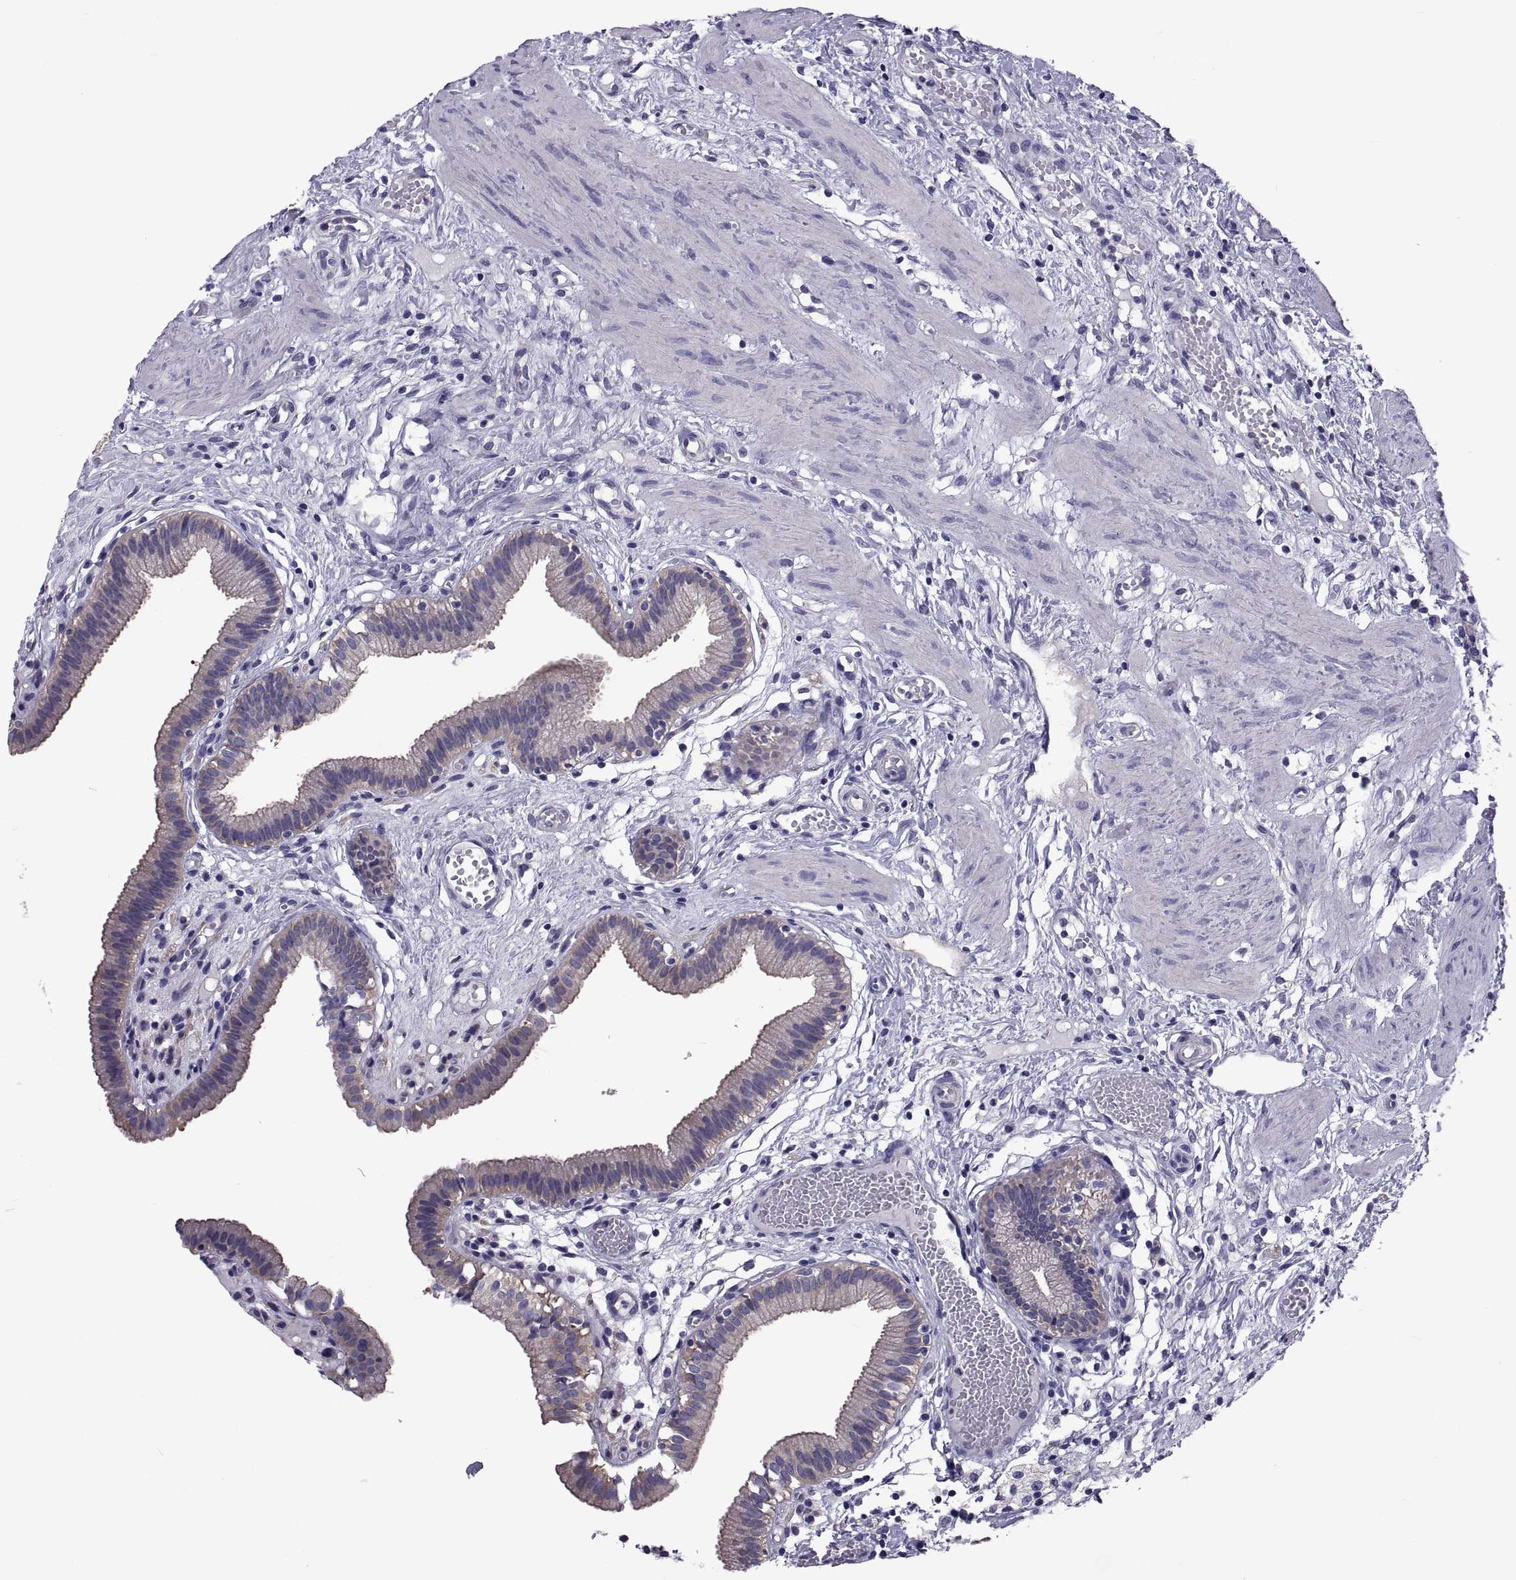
{"staining": {"intensity": "moderate", "quantity": "<25%", "location": "cytoplasmic/membranous"}, "tissue": "gallbladder", "cell_type": "Glandular cells", "image_type": "normal", "snomed": [{"axis": "morphology", "description": "Normal tissue, NOS"}, {"axis": "topography", "description": "Gallbladder"}], "caption": "Human gallbladder stained with a brown dye displays moderate cytoplasmic/membranous positive expression in about <25% of glandular cells.", "gene": "TMC3", "patient": {"sex": "female", "age": 24}}